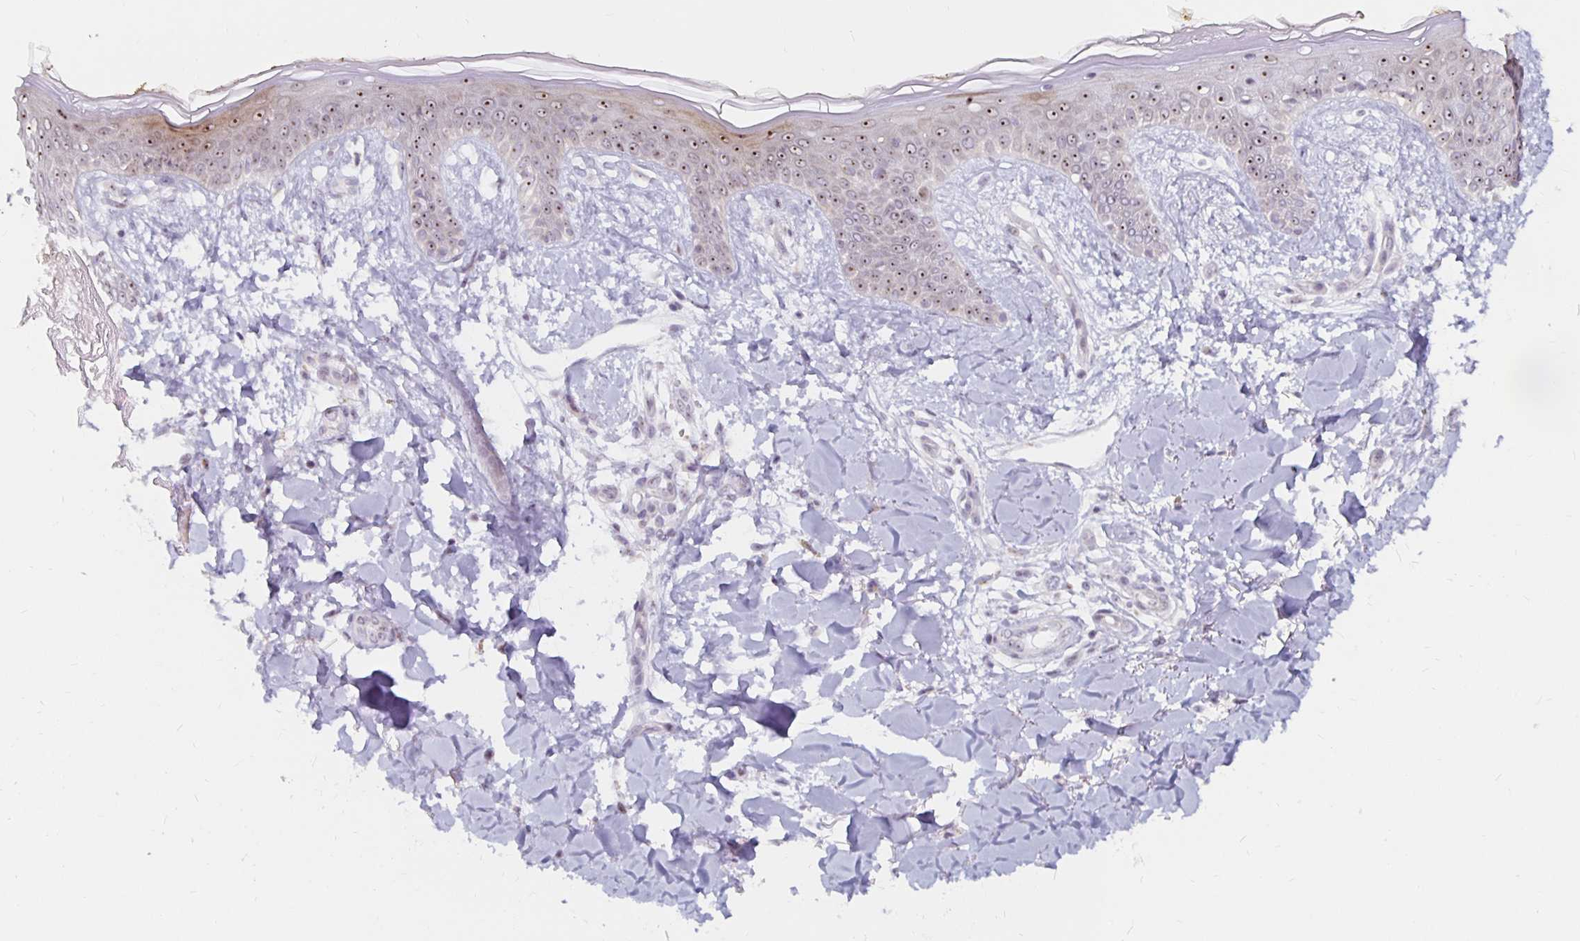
{"staining": {"intensity": "negative", "quantity": "none", "location": "none"}, "tissue": "skin", "cell_type": "Fibroblasts", "image_type": "normal", "snomed": [{"axis": "morphology", "description": "Normal tissue, NOS"}, {"axis": "topography", "description": "Skin"}], "caption": "IHC micrograph of benign skin: skin stained with DAB (3,3'-diaminobenzidine) shows no significant protein expression in fibroblasts.", "gene": "NUP85", "patient": {"sex": "female", "age": 34}}